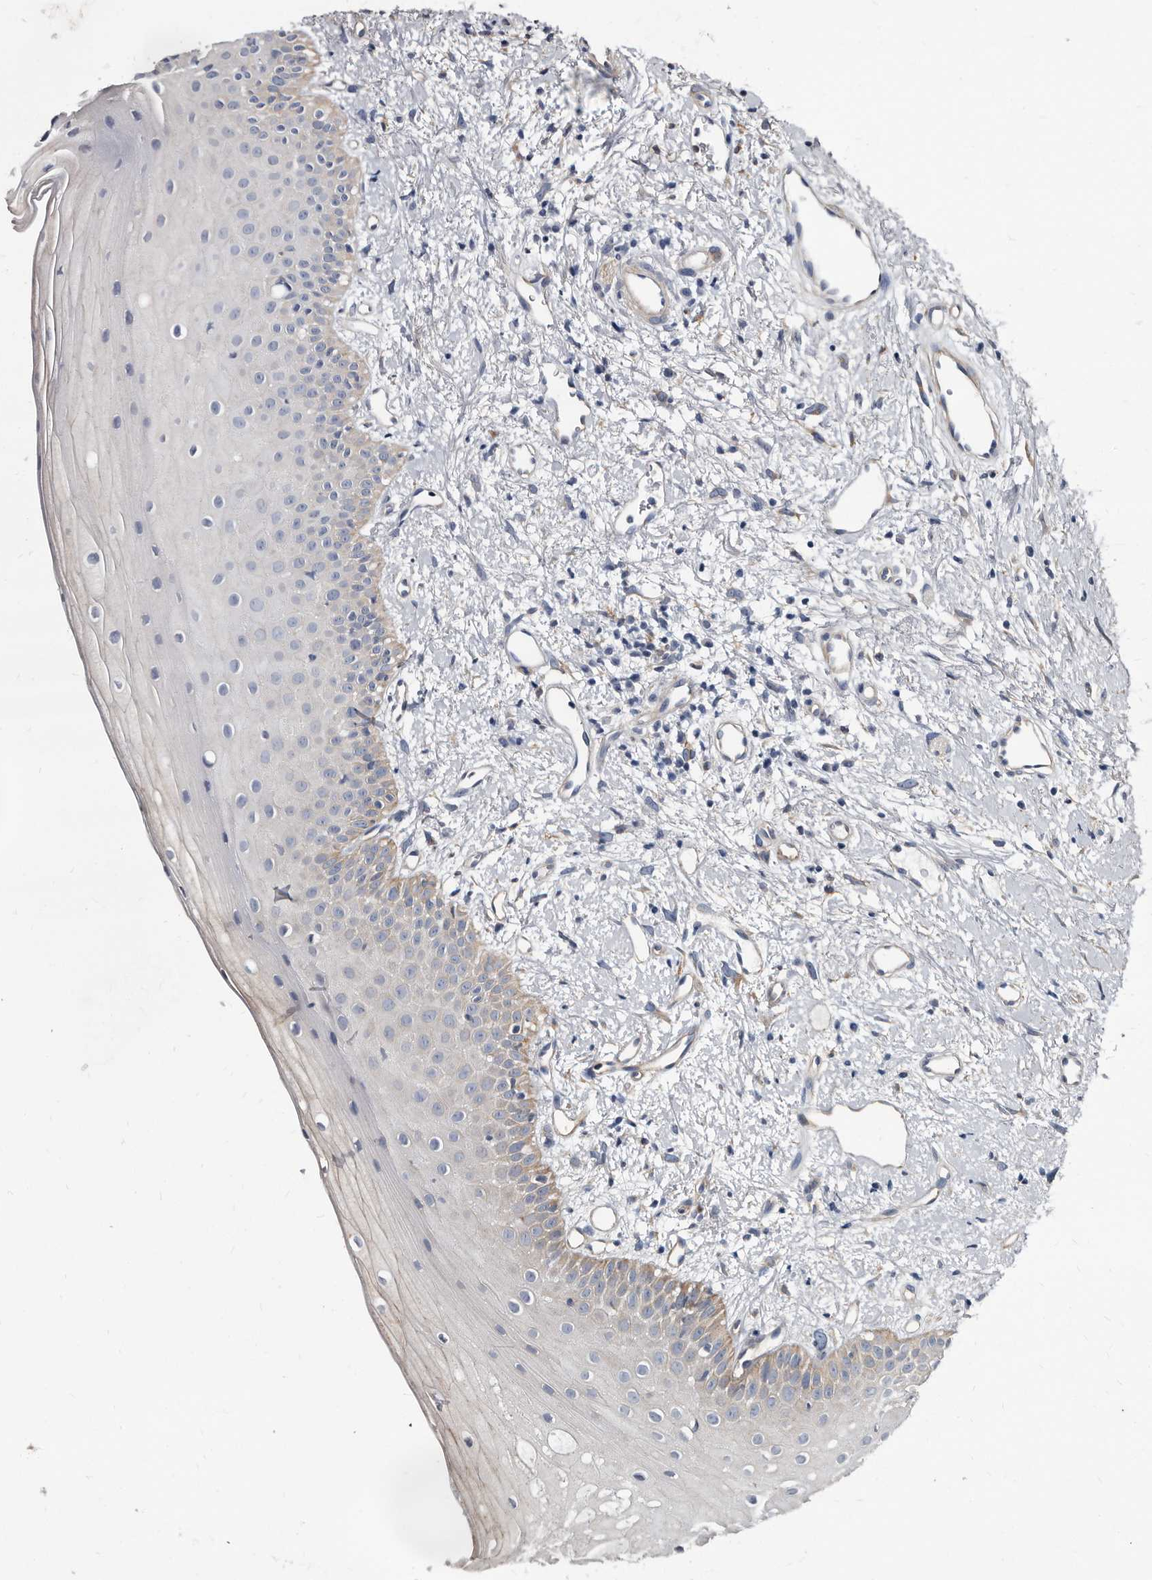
{"staining": {"intensity": "moderate", "quantity": "25%-75%", "location": "cytoplasmic/membranous"}, "tissue": "oral mucosa", "cell_type": "Squamous epithelial cells", "image_type": "normal", "snomed": [{"axis": "morphology", "description": "Normal tissue, NOS"}, {"axis": "topography", "description": "Oral tissue"}], "caption": "Oral mucosa stained with a brown dye reveals moderate cytoplasmic/membranous positive expression in approximately 25%-75% of squamous epithelial cells.", "gene": "KCTD20", "patient": {"sex": "female", "age": 63}}